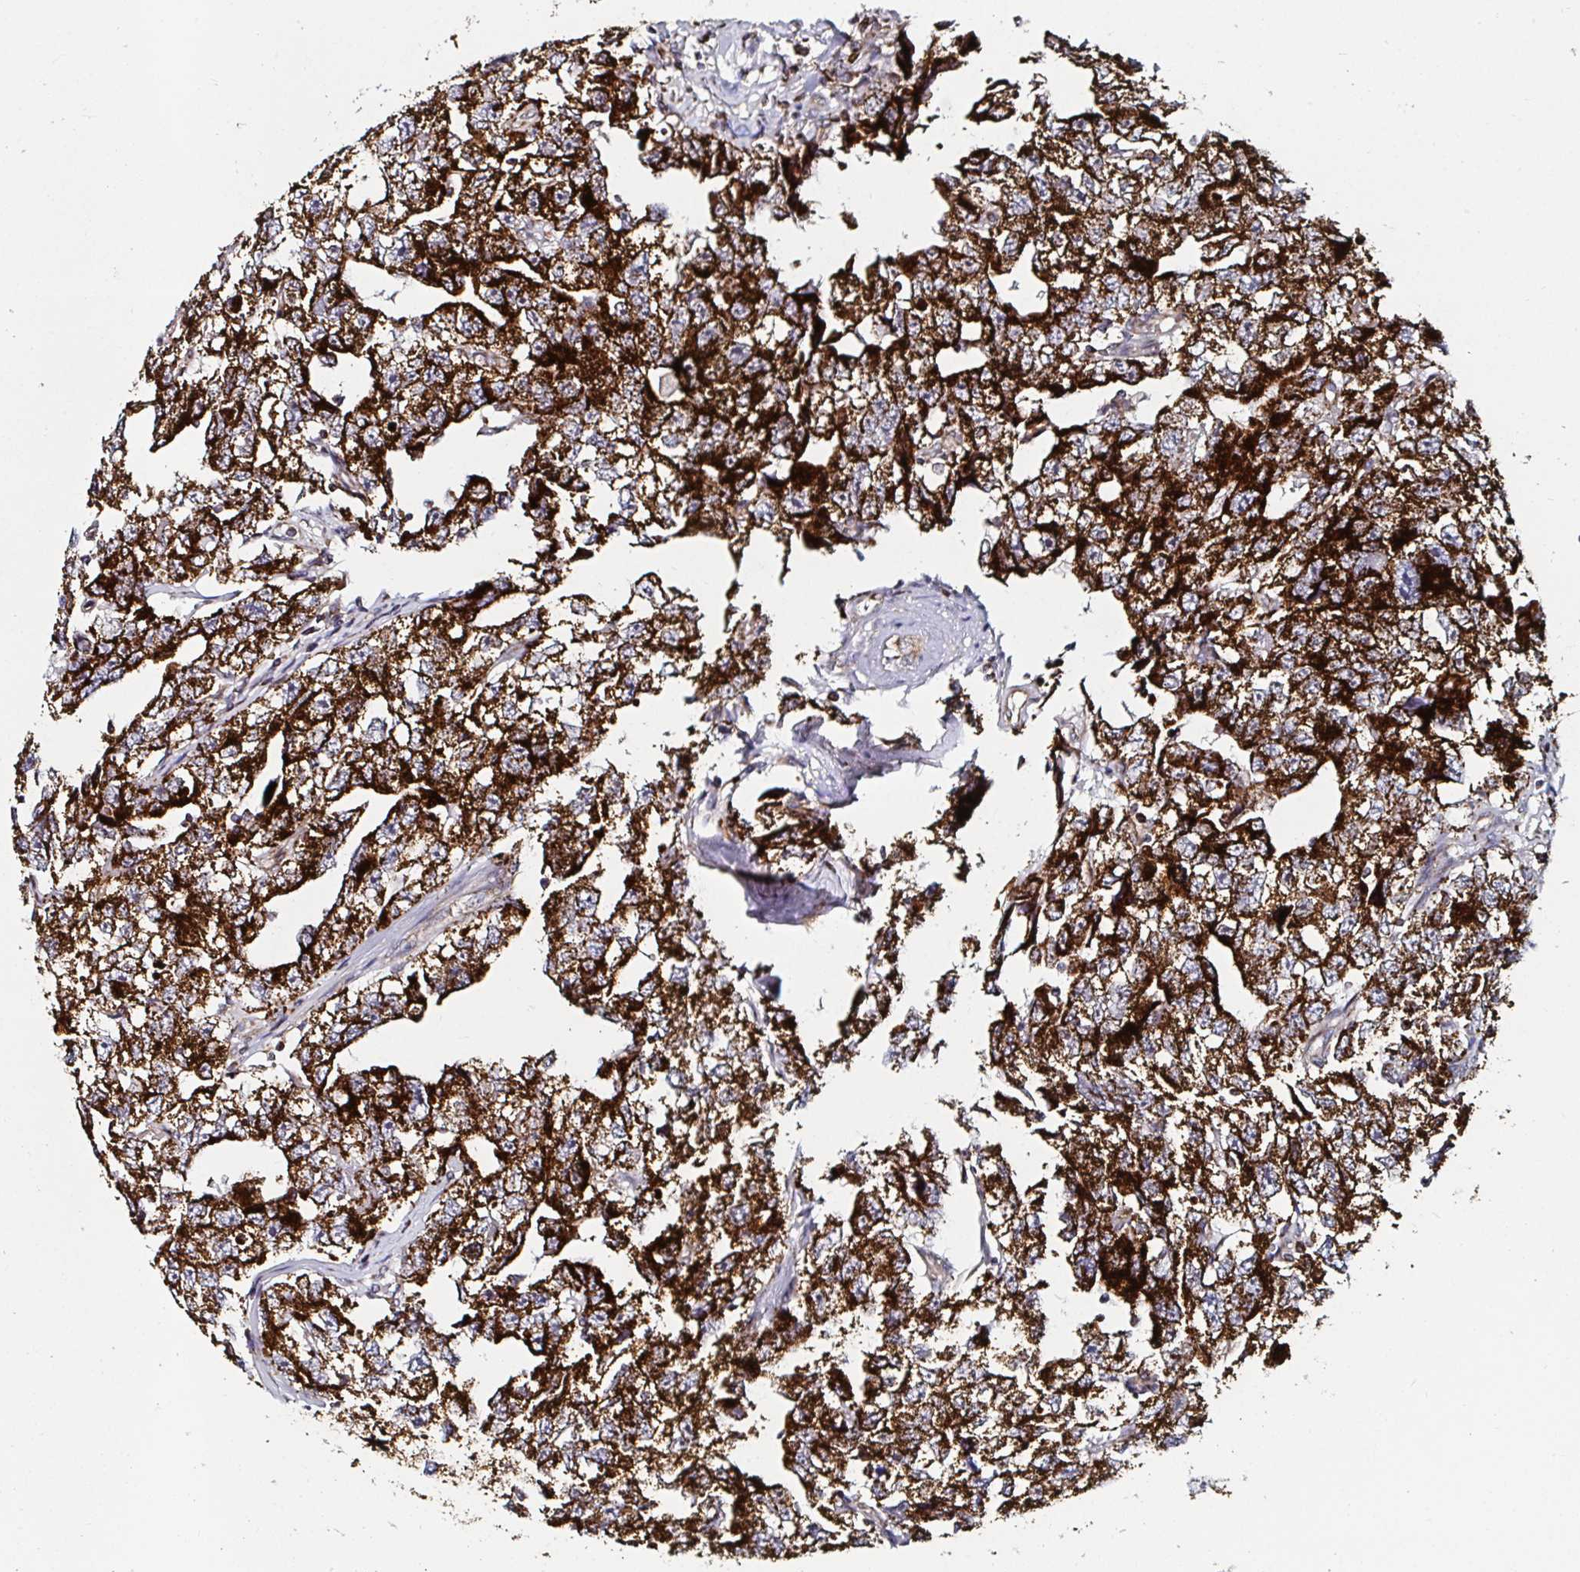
{"staining": {"intensity": "strong", "quantity": ">75%", "location": "cytoplasmic/membranous"}, "tissue": "testis cancer", "cell_type": "Tumor cells", "image_type": "cancer", "snomed": [{"axis": "morphology", "description": "Carcinoma, Embryonal, NOS"}, {"axis": "topography", "description": "Testis"}], "caption": "A high-resolution image shows immunohistochemistry staining of embryonal carcinoma (testis), which displays strong cytoplasmic/membranous staining in about >75% of tumor cells. Nuclei are stained in blue.", "gene": "ATAD3B", "patient": {"sex": "male", "age": 22}}